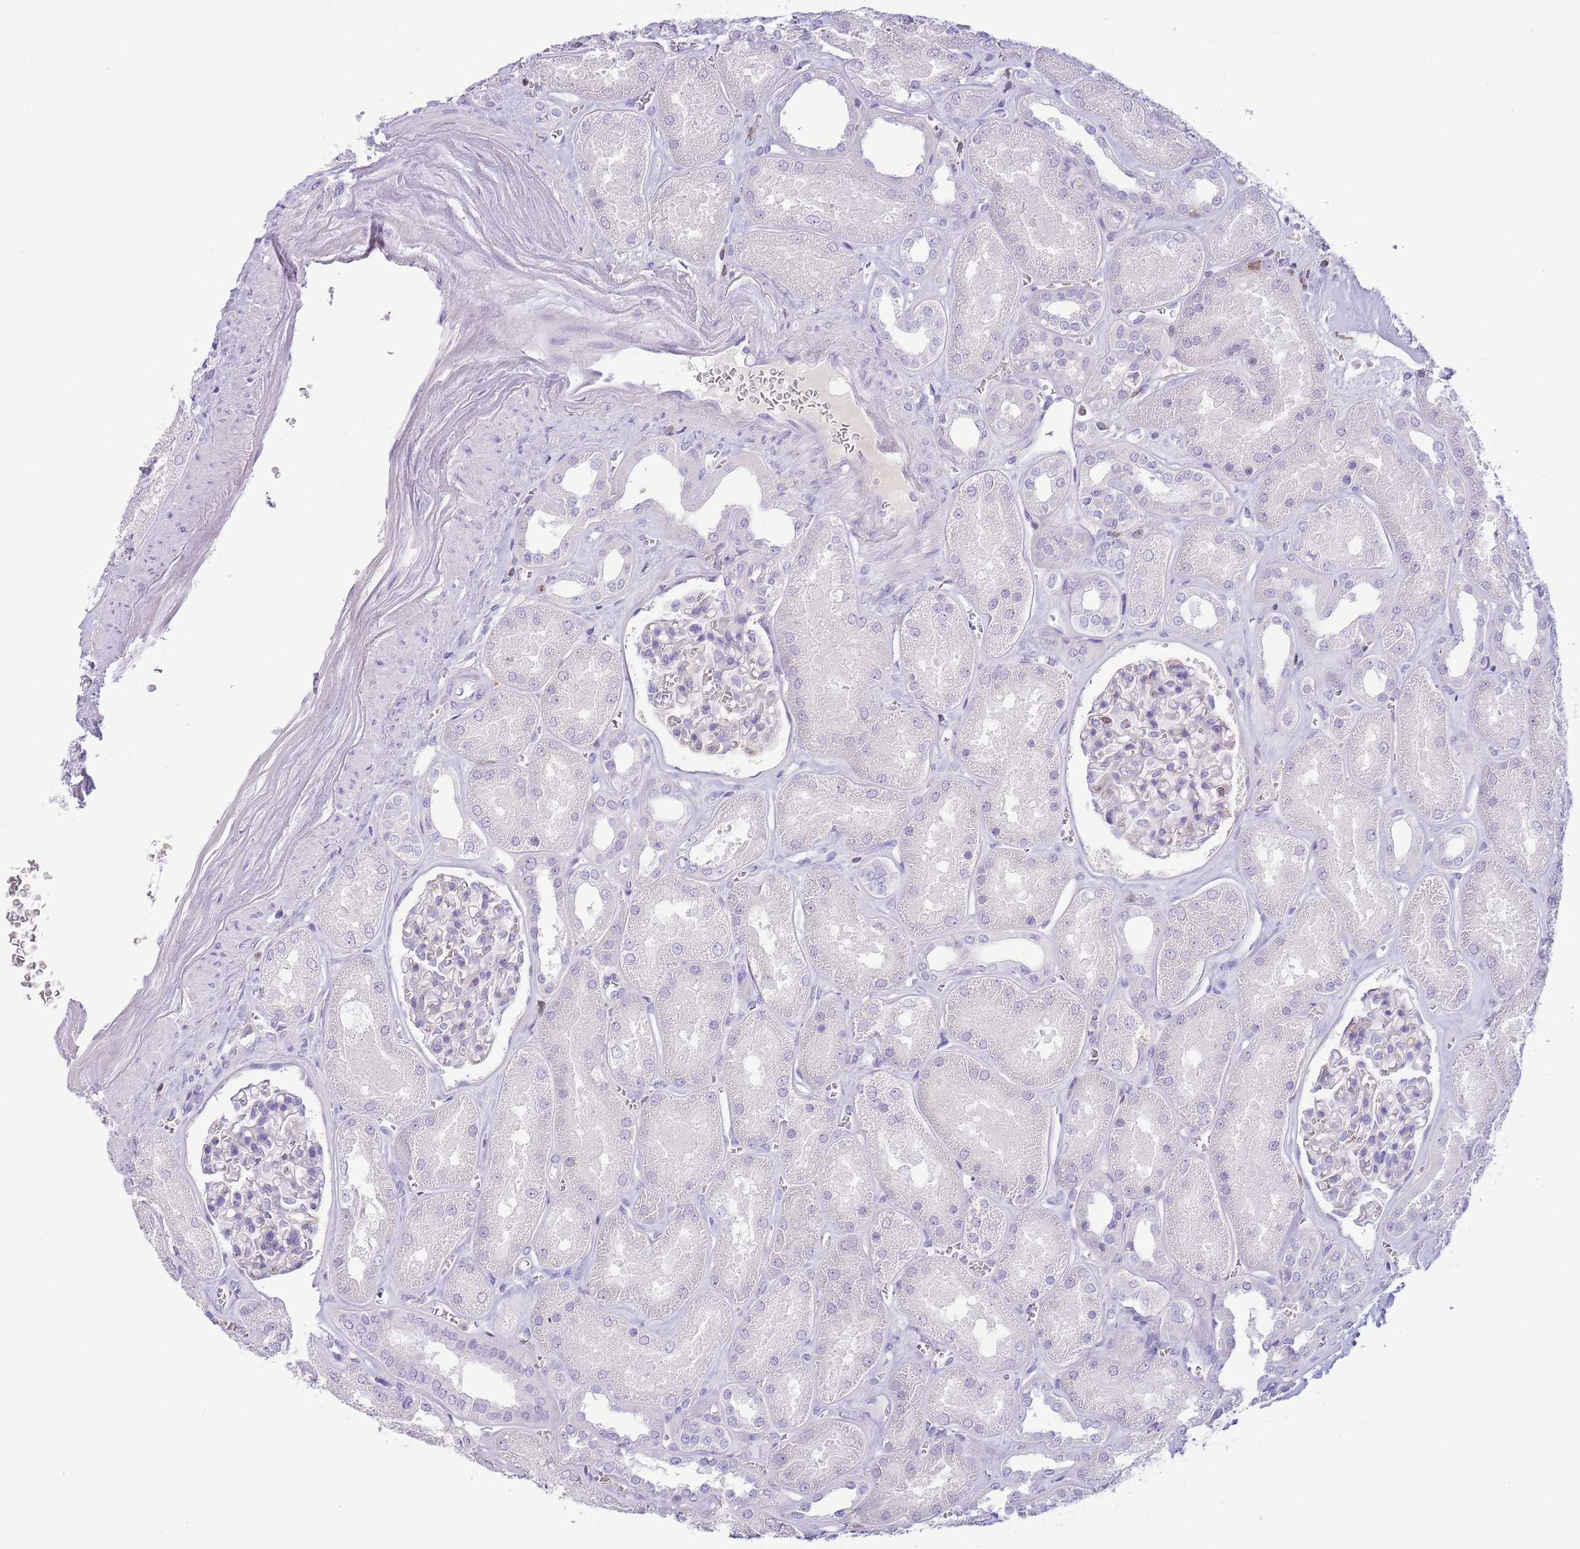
{"staining": {"intensity": "negative", "quantity": "none", "location": "none"}, "tissue": "kidney", "cell_type": "Cells in glomeruli", "image_type": "normal", "snomed": [{"axis": "morphology", "description": "Normal tissue, NOS"}, {"axis": "morphology", "description": "Adenocarcinoma, NOS"}, {"axis": "topography", "description": "Kidney"}], "caption": "High magnification brightfield microscopy of normal kidney stained with DAB (brown) and counterstained with hematoxylin (blue): cells in glomeruli show no significant positivity. (Brightfield microscopy of DAB IHC at high magnification).", "gene": "OR4Q3", "patient": {"sex": "female", "age": 68}}